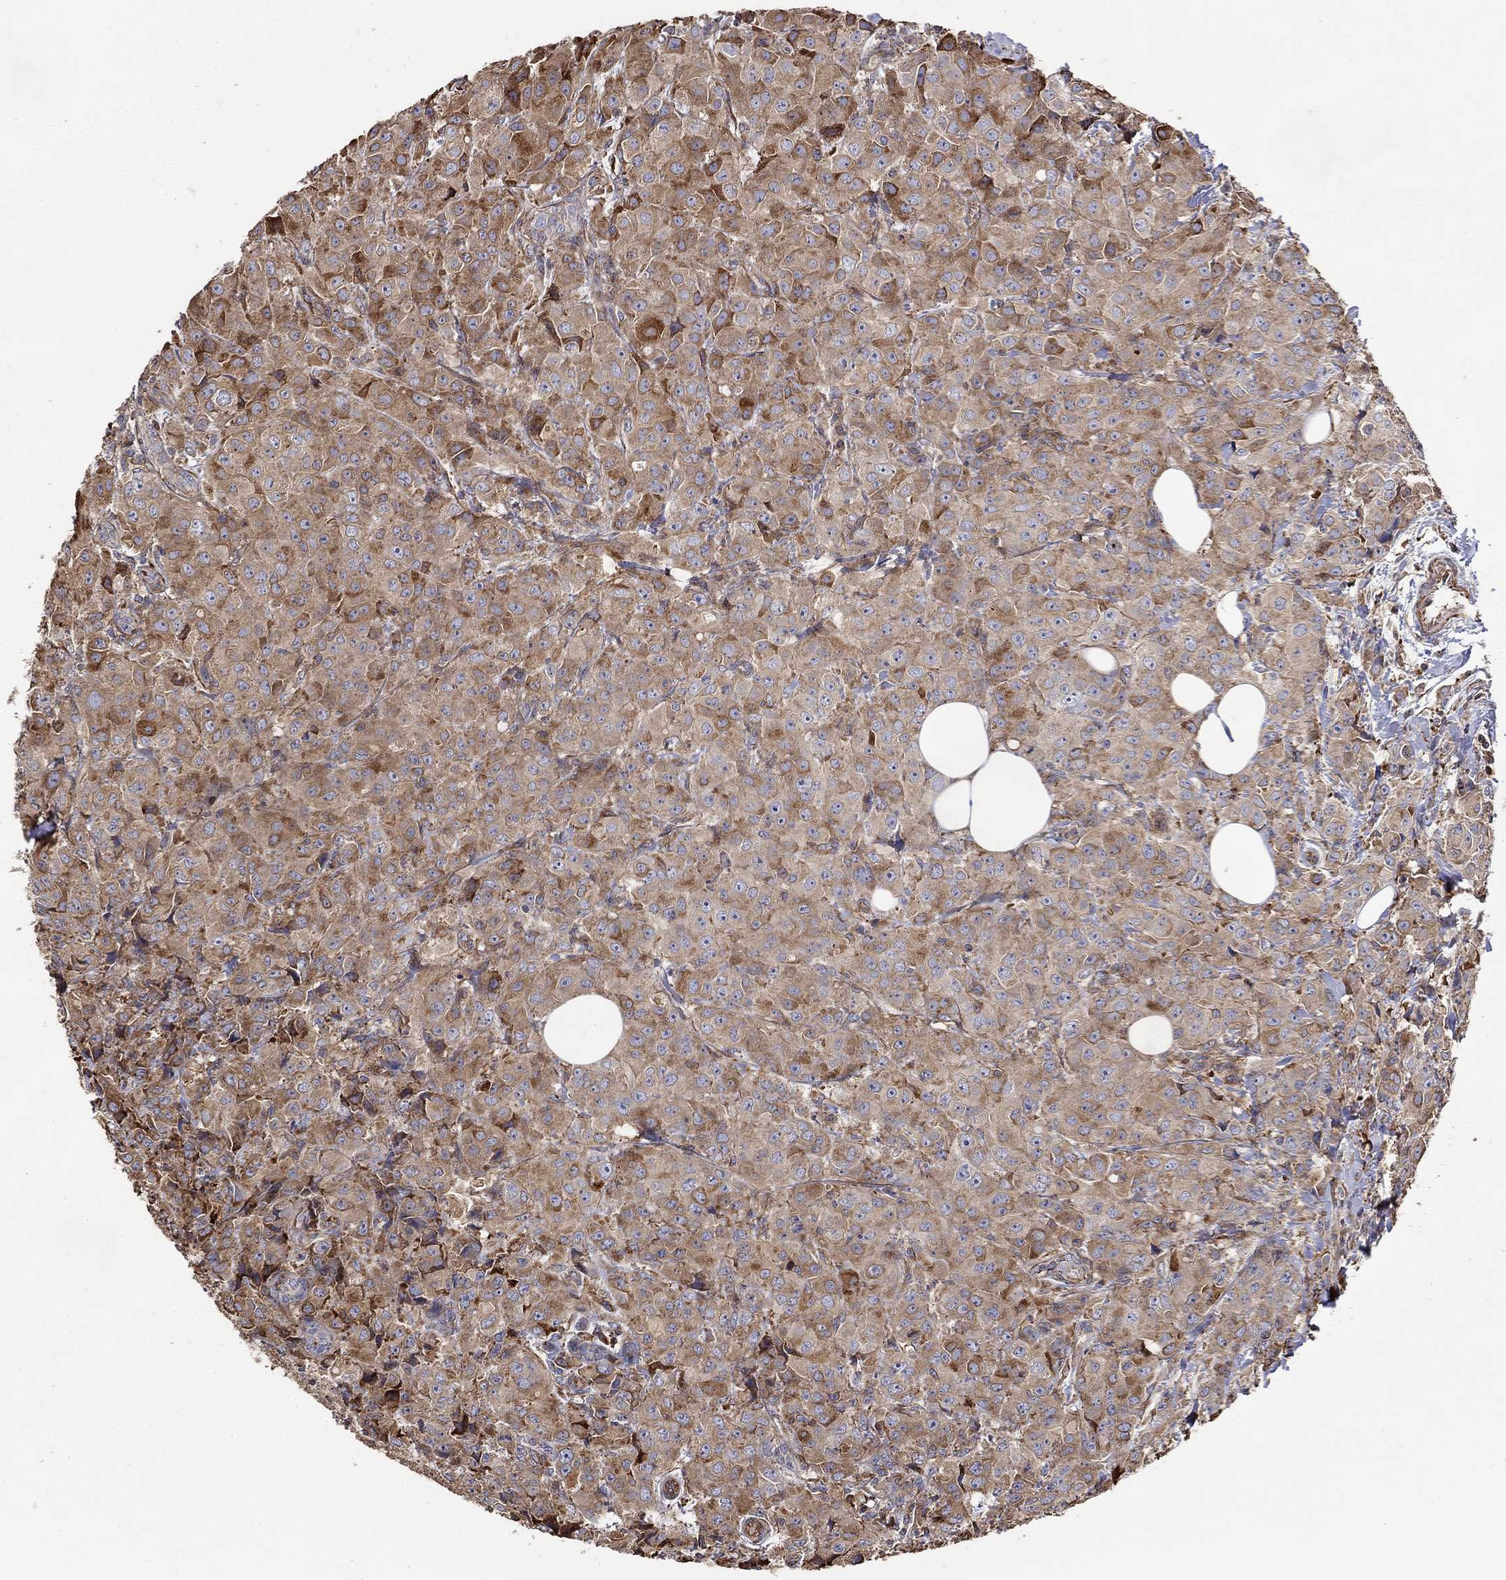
{"staining": {"intensity": "strong", "quantity": "<25%", "location": "cytoplasmic/membranous"}, "tissue": "breast cancer", "cell_type": "Tumor cells", "image_type": "cancer", "snomed": [{"axis": "morphology", "description": "Duct carcinoma"}, {"axis": "topography", "description": "Breast"}], "caption": "Immunohistochemistry staining of breast cancer (intraductal carcinoma), which exhibits medium levels of strong cytoplasmic/membranous expression in about <25% of tumor cells indicating strong cytoplasmic/membranous protein staining. The staining was performed using DAB (3,3'-diaminobenzidine) (brown) for protein detection and nuclei were counterstained in hematoxylin (blue).", "gene": "NPHP1", "patient": {"sex": "female", "age": 43}}